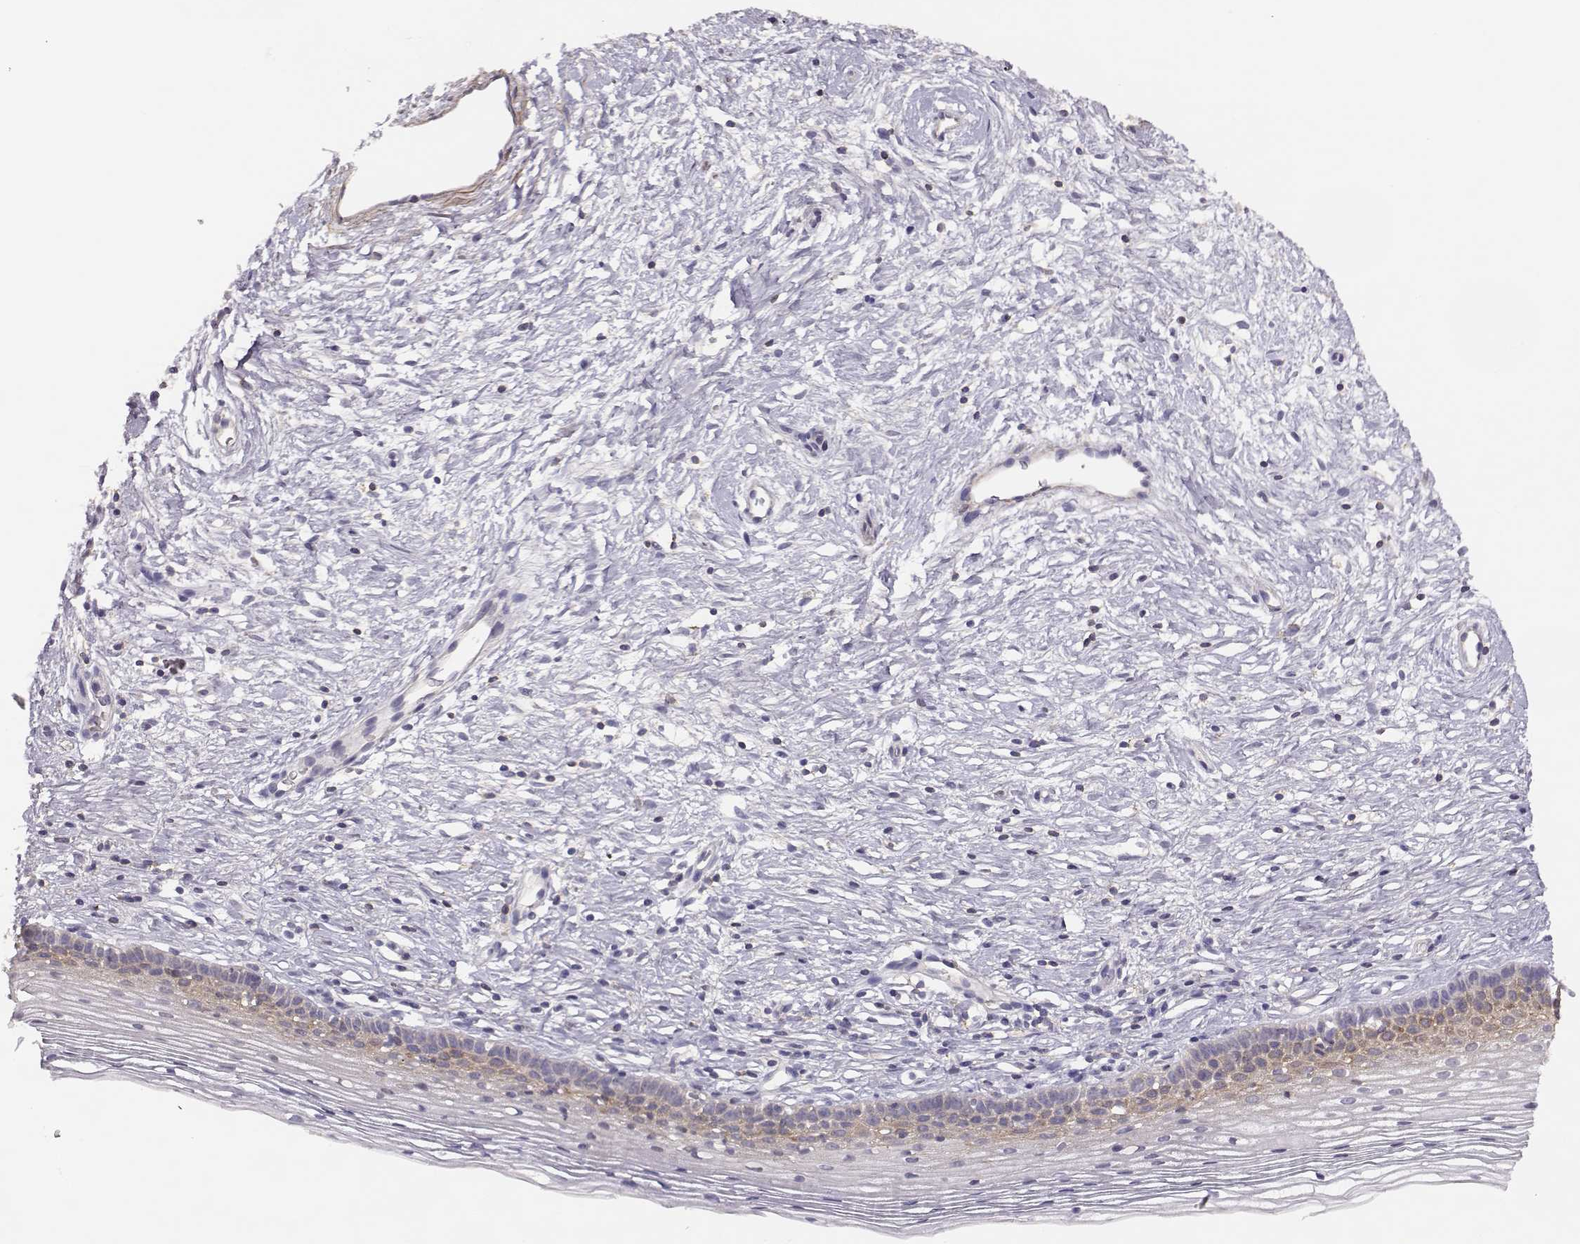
{"staining": {"intensity": "weak", "quantity": "<25%", "location": "cytoplasmic/membranous"}, "tissue": "cervix", "cell_type": "Squamous epithelial cells", "image_type": "normal", "snomed": [{"axis": "morphology", "description": "Normal tissue, NOS"}, {"axis": "topography", "description": "Cervix"}], "caption": "IHC micrograph of benign cervix: cervix stained with DAB shows no significant protein staining in squamous epithelial cells.", "gene": "DAPL1", "patient": {"sex": "female", "age": 39}}